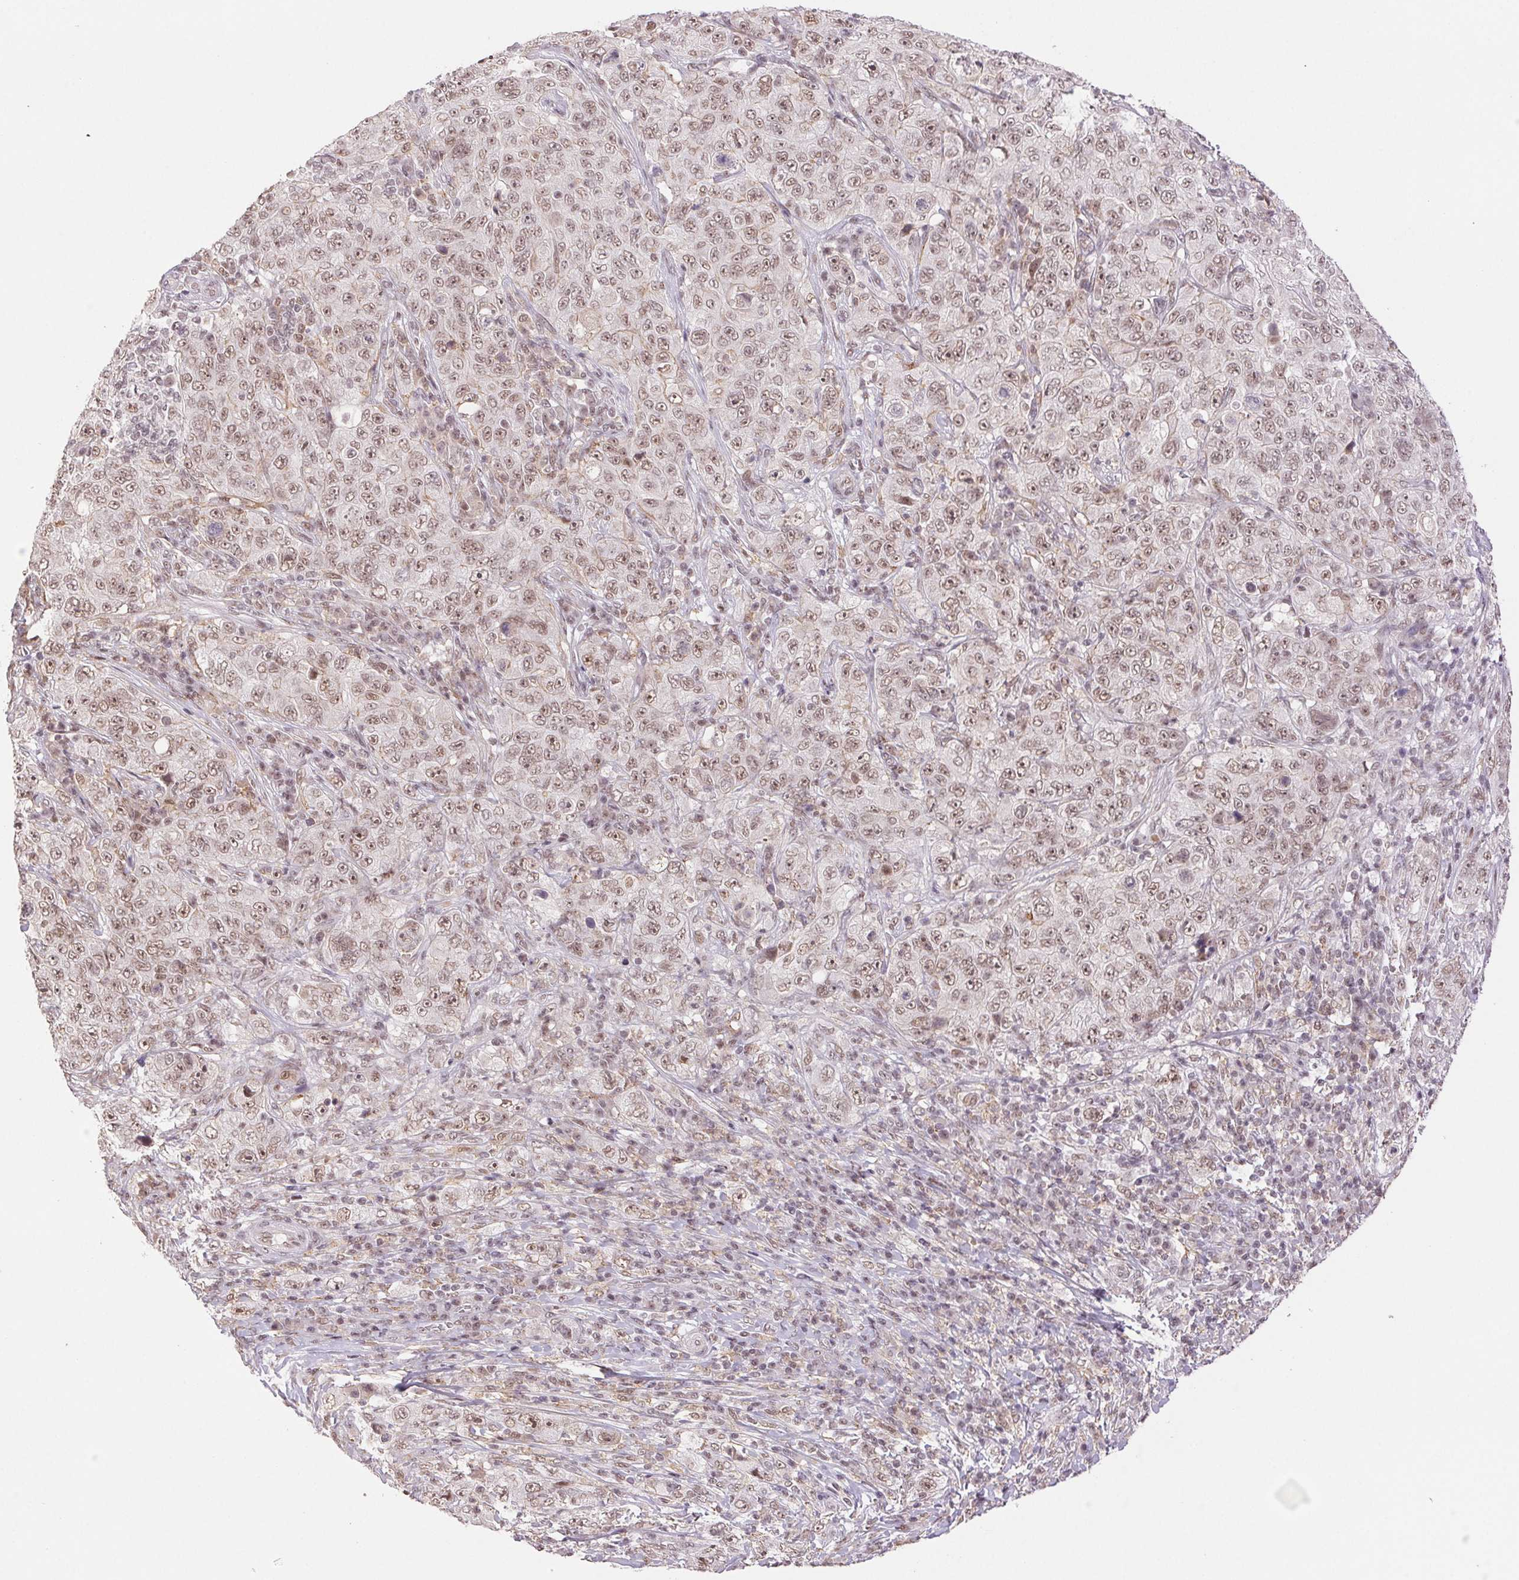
{"staining": {"intensity": "moderate", "quantity": ">75%", "location": "nuclear"}, "tissue": "pancreatic cancer", "cell_type": "Tumor cells", "image_type": "cancer", "snomed": [{"axis": "morphology", "description": "Adenocarcinoma, NOS"}, {"axis": "topography", "description": "Pancreas"}], "caption": "Pancreatic cancer tissue exhibits moderate nuclear positivity in about >75% of tumor cells, visualized by immunohistochemistry. (Brightfield microscopy of DAB IHC at high magnification).", "gene": "PRPF18", "patient": {"sex": "male", "age": 68}}